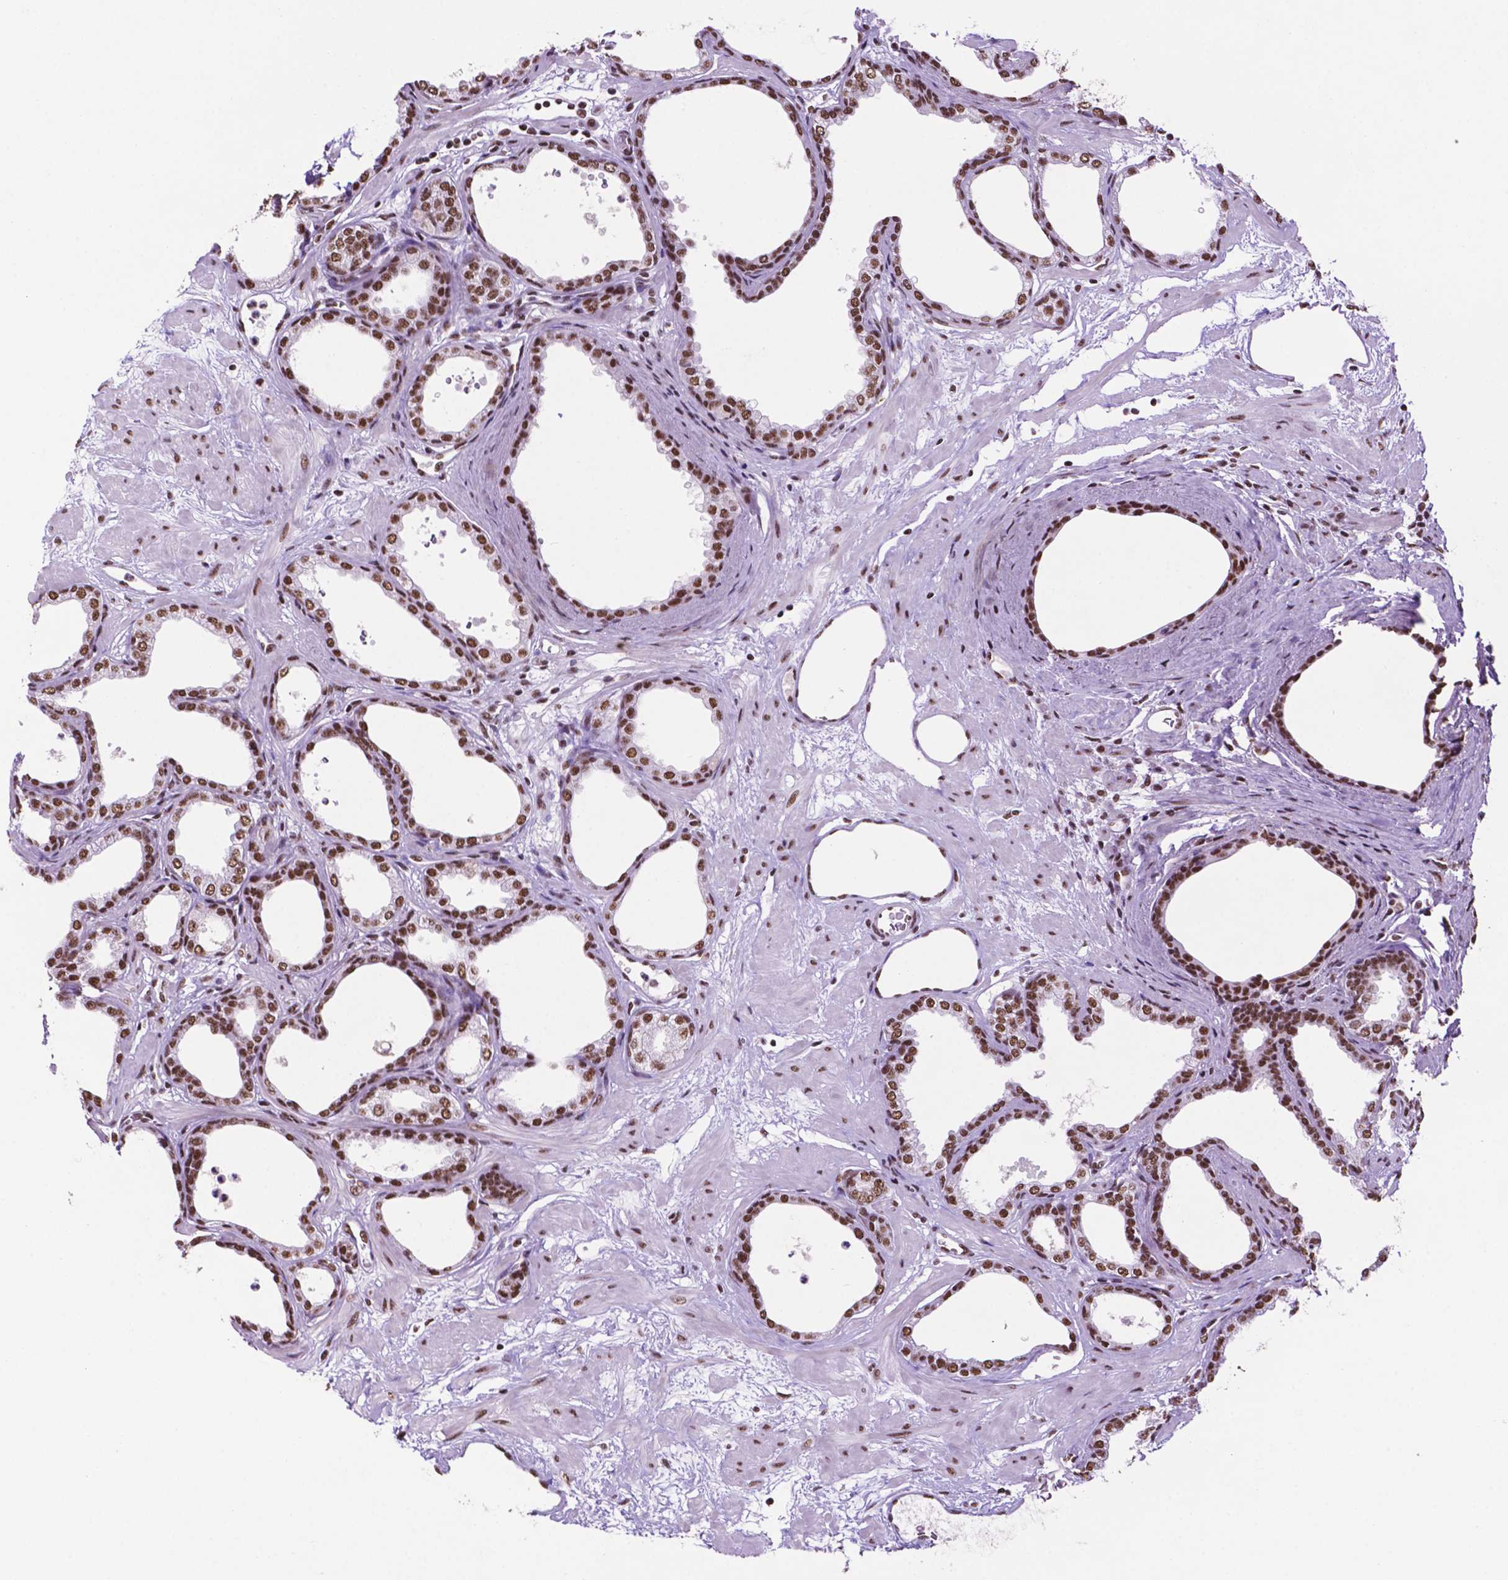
{"staining": {"intensity": "strong", "quantity": ">75%", "location": "nuclear"}, "tissue": "prostate", "cell_type": "Glandular cells", "image_type": "normal", "snomed": [{"axis": "morphology", "description": "Normal tissue, NOS"}, {"axis": "topography", "description": "Prostate"}], "caption": "This is a histology image of immunohistochemistry staining of unremarkable prostate, which shows strong expression in the nuclear of glandular cells.", "gene": "CCAR2", "patient": {"sex": "male", "age": 37}}